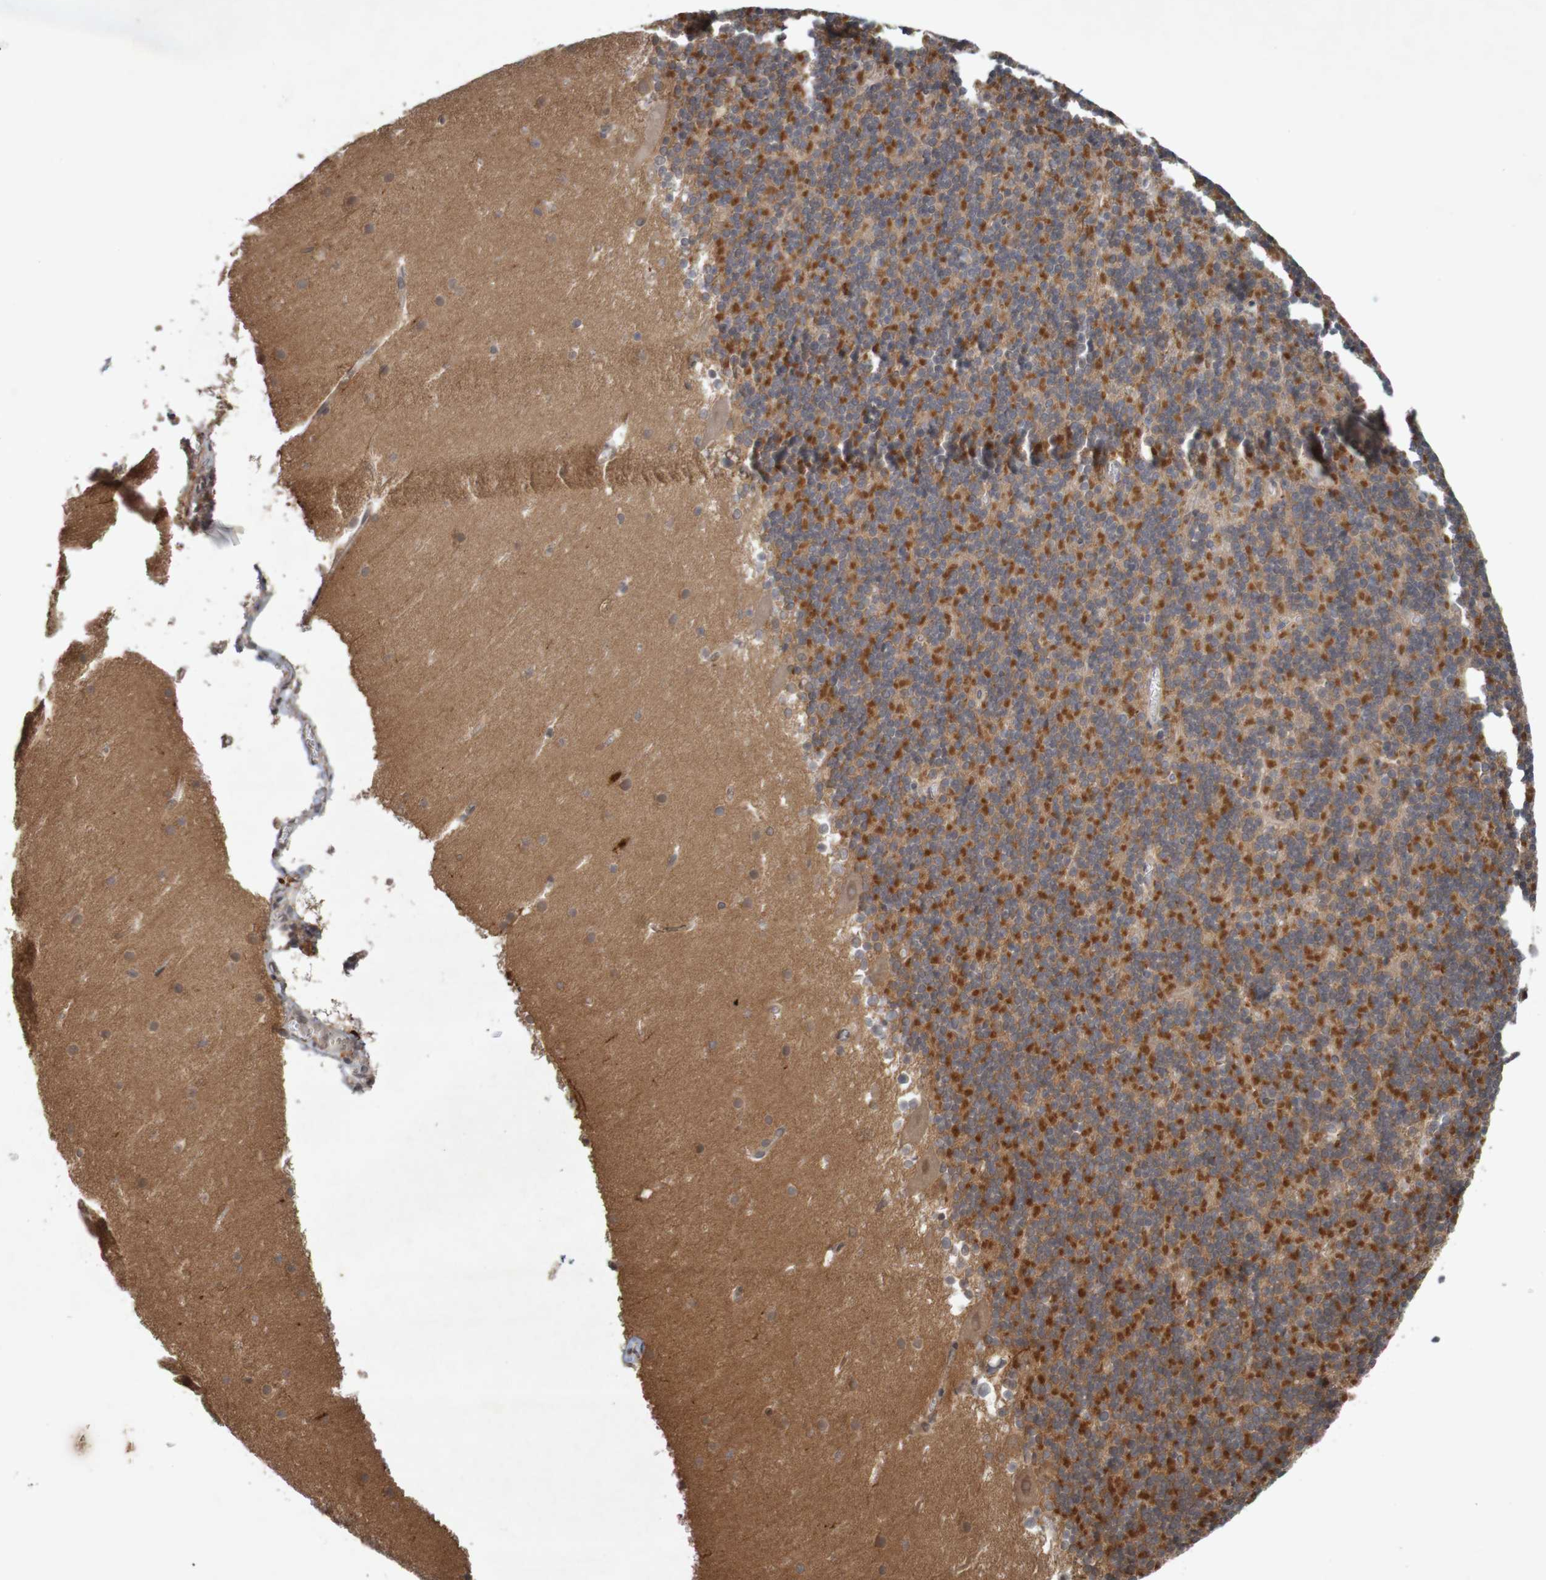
{"staining": {"intensity": "strong", "quantity": "25%-75%", "location": "cytoplasmic/membranous"}, "tissue": "cerebellum", "cell_type": "Cells in granular layer", "image_type": "normal", "snomed": [{"axis": "morphology", "description": "Normal tissue, NOS"}, {"axis": "topography", "description": "Cerebellum"}], "caption": "Immunohistochemistry (DAB (3,3'-diaminobenzidine)) staining of benign human cerebellum demonstrates strong cytoplasmic/membranous protein positivity in approximately 25%-75% of cells in granular layer.", "gene": "ARHGEF11", "patient": {"sex": "male", "age": 45}}